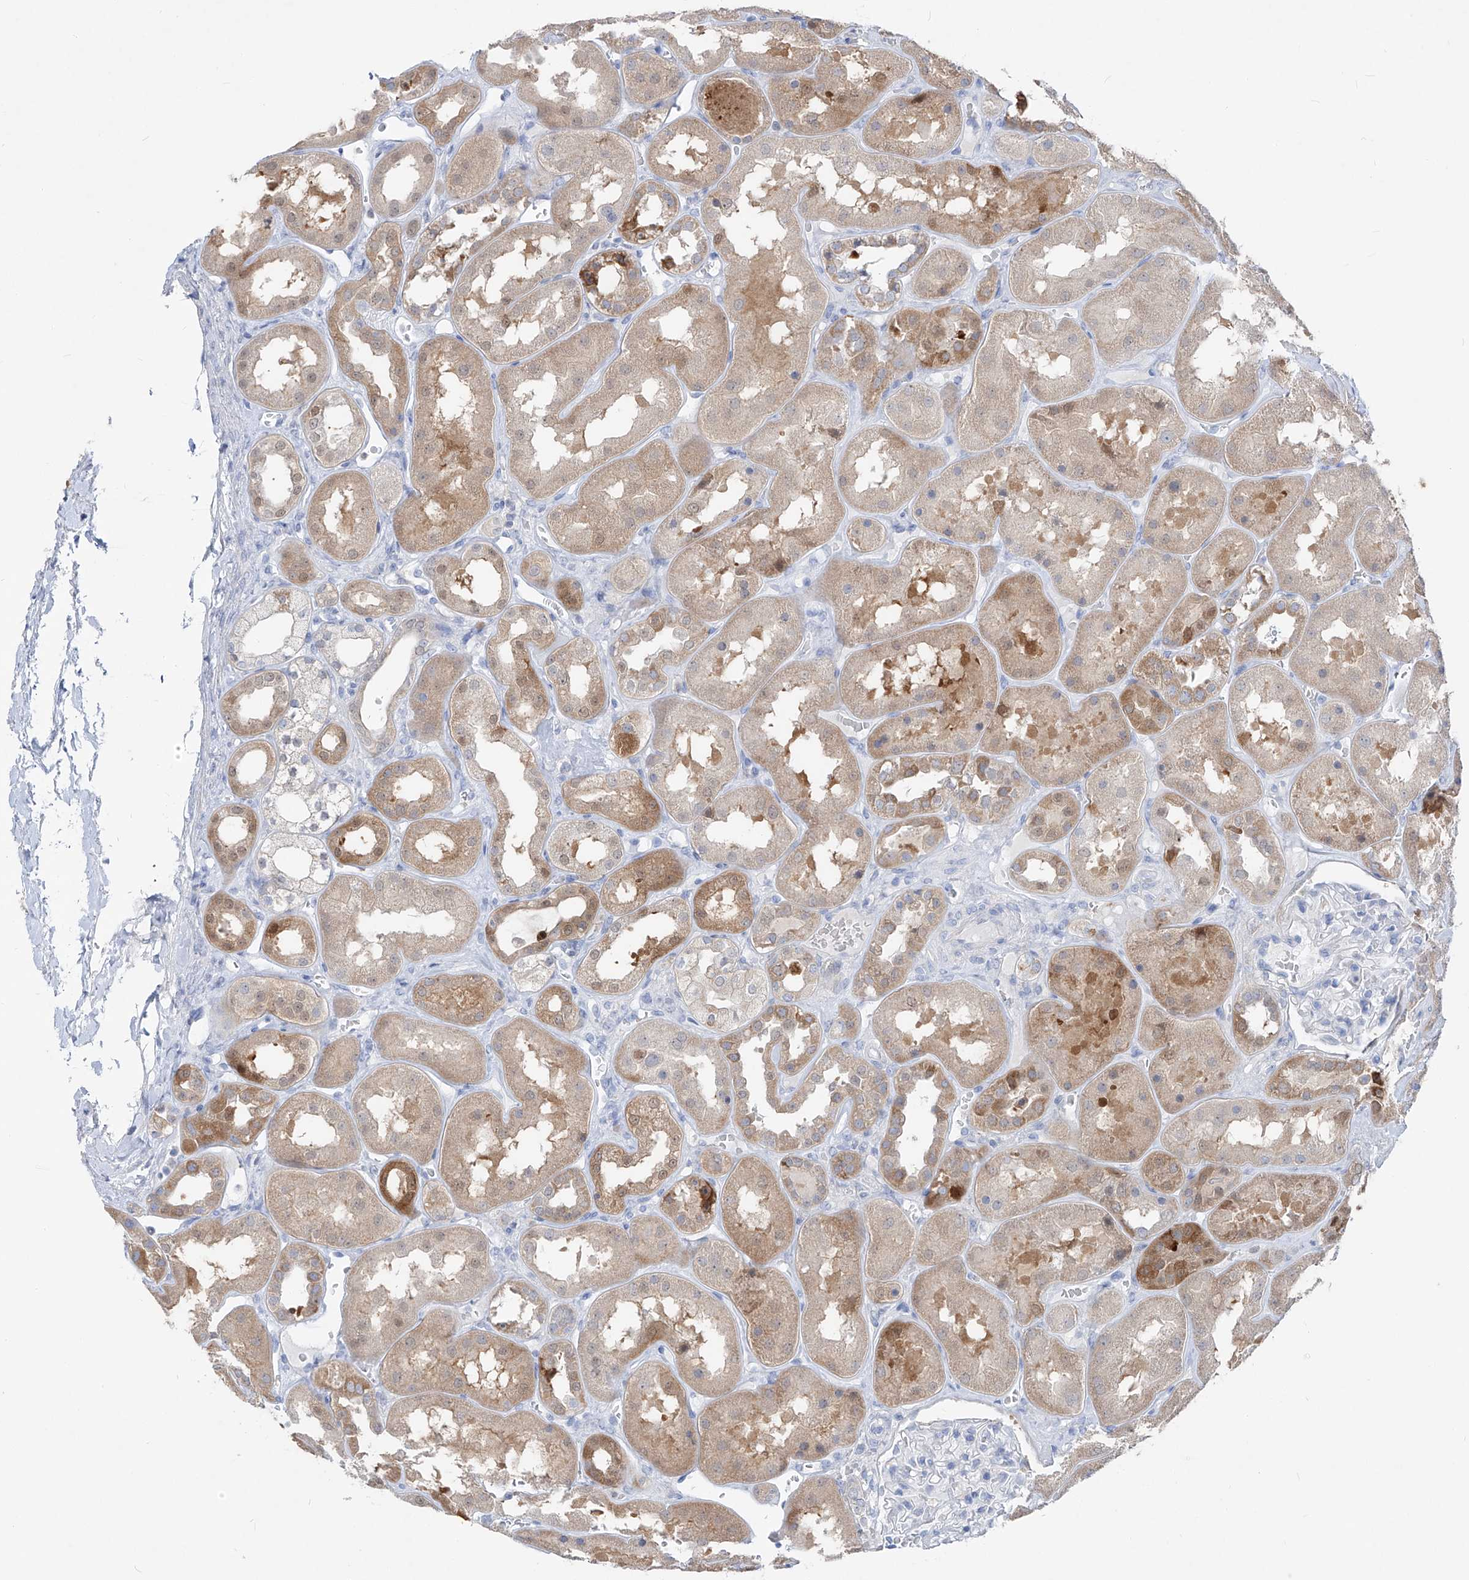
{"staining": {"intensity": "negative", "quantity": "none", "location": "none"}, "tissue": "kidney", "cell_type": "Cells in glomeruli", "image_type": "normal", "snomed": [{"axis": "morphology", "description": "Normal tissue, NOS"}, {"axis": "topography", "description": "Kidney"}], "caption": "This is an immunohistochemistry (IHC) image of unremarkable human kidney. There is no staining in cells in glomeruli.", "gene": "UFL1", "patient": {"sex": "male", "age": 70}}